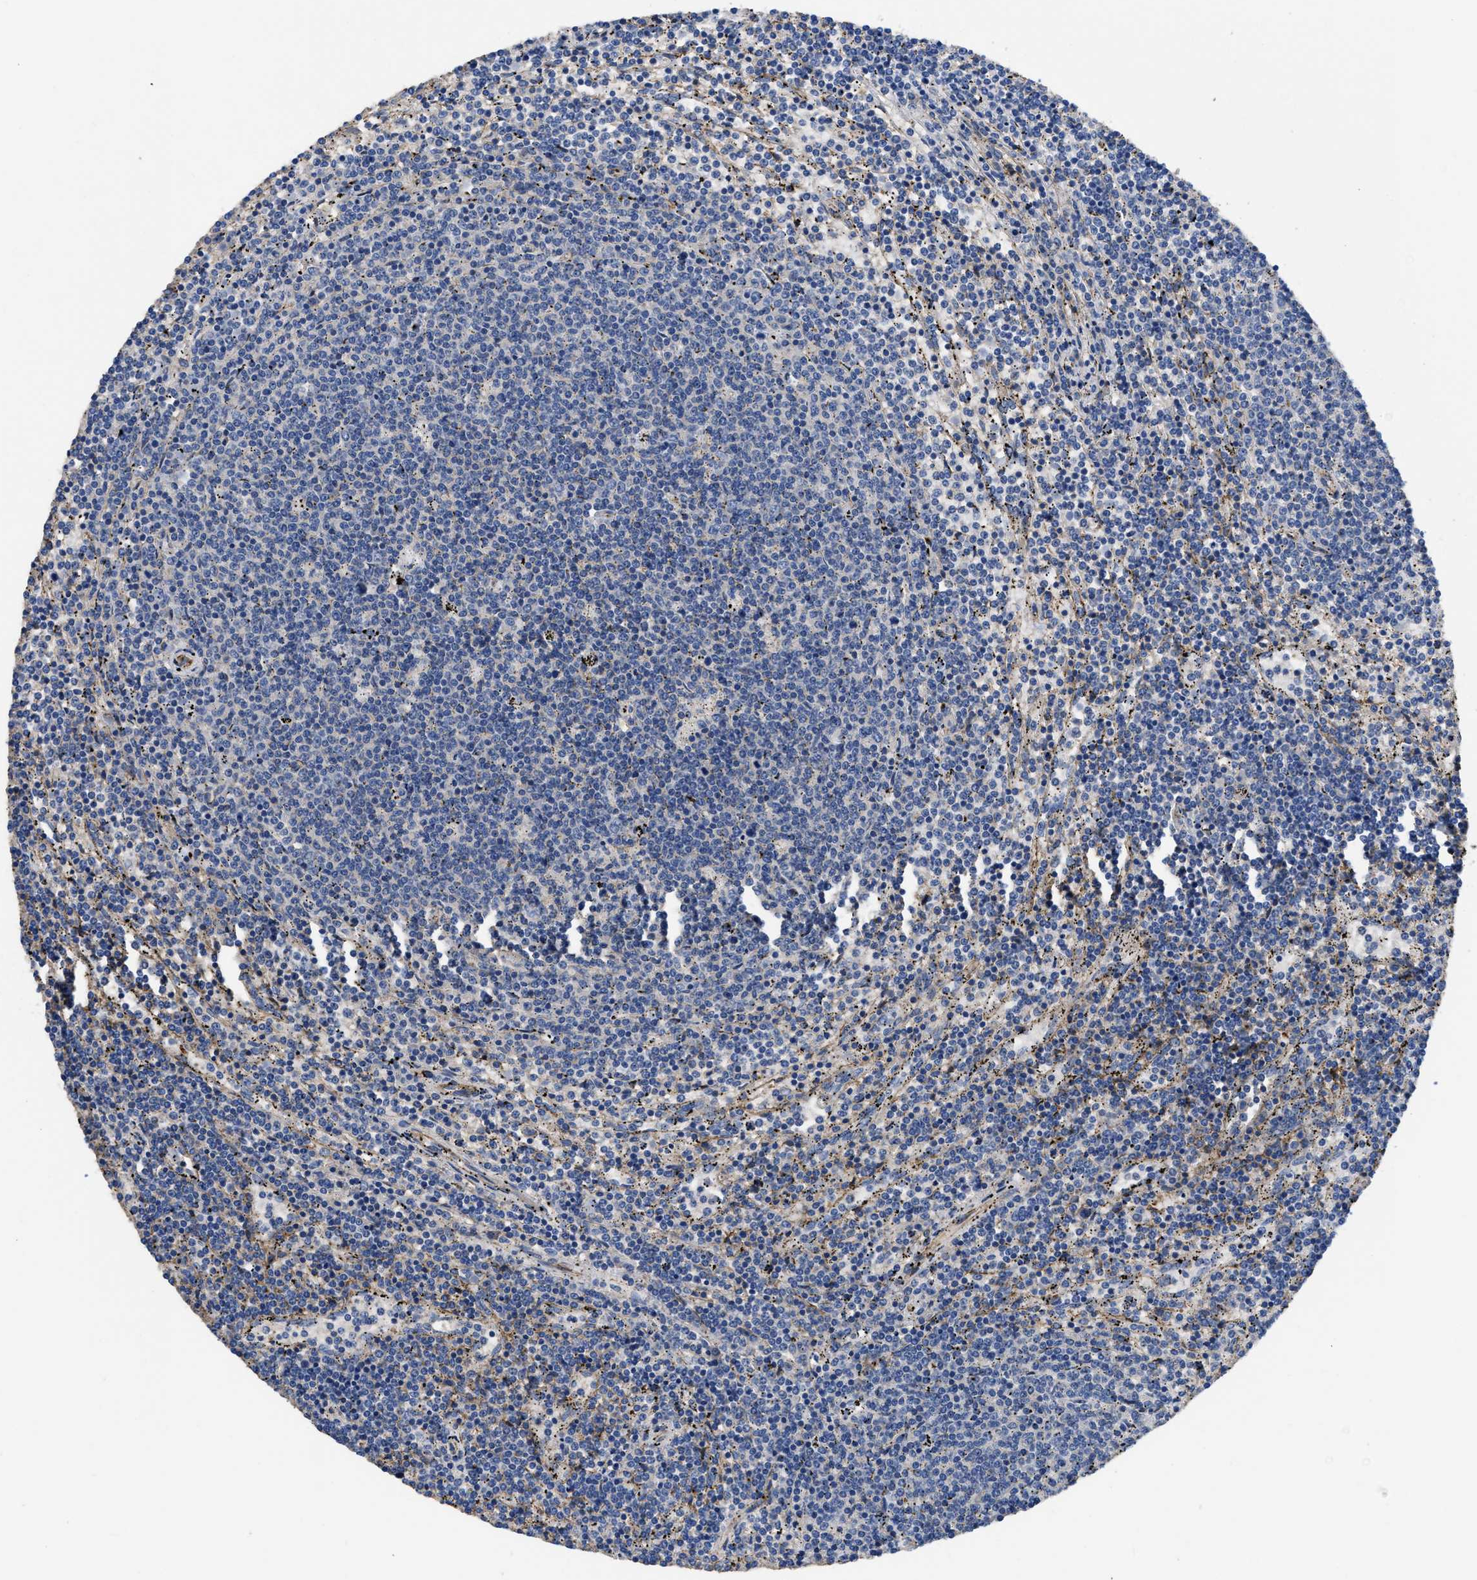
{"staining": {"intensity": "negative", "quantity": "none", "location": "none"}, "tissue": "lymphoma", "cell_type": "Tumor cells", "image_type": "cancer", "snomed": [{"axis": "morphology", "description": "Malignant lymphoma, non-Hodgkin's type, Low grade"}, {"axis": "topography", "description": "Spleen"}], "caption": "Immunohistochemistry (IHC) image of human lymphoma stained for a protein (brown), which shows no expression in tumor cells.", "gene": "USP4", "patient": {"sex": "female", "age": 50}}